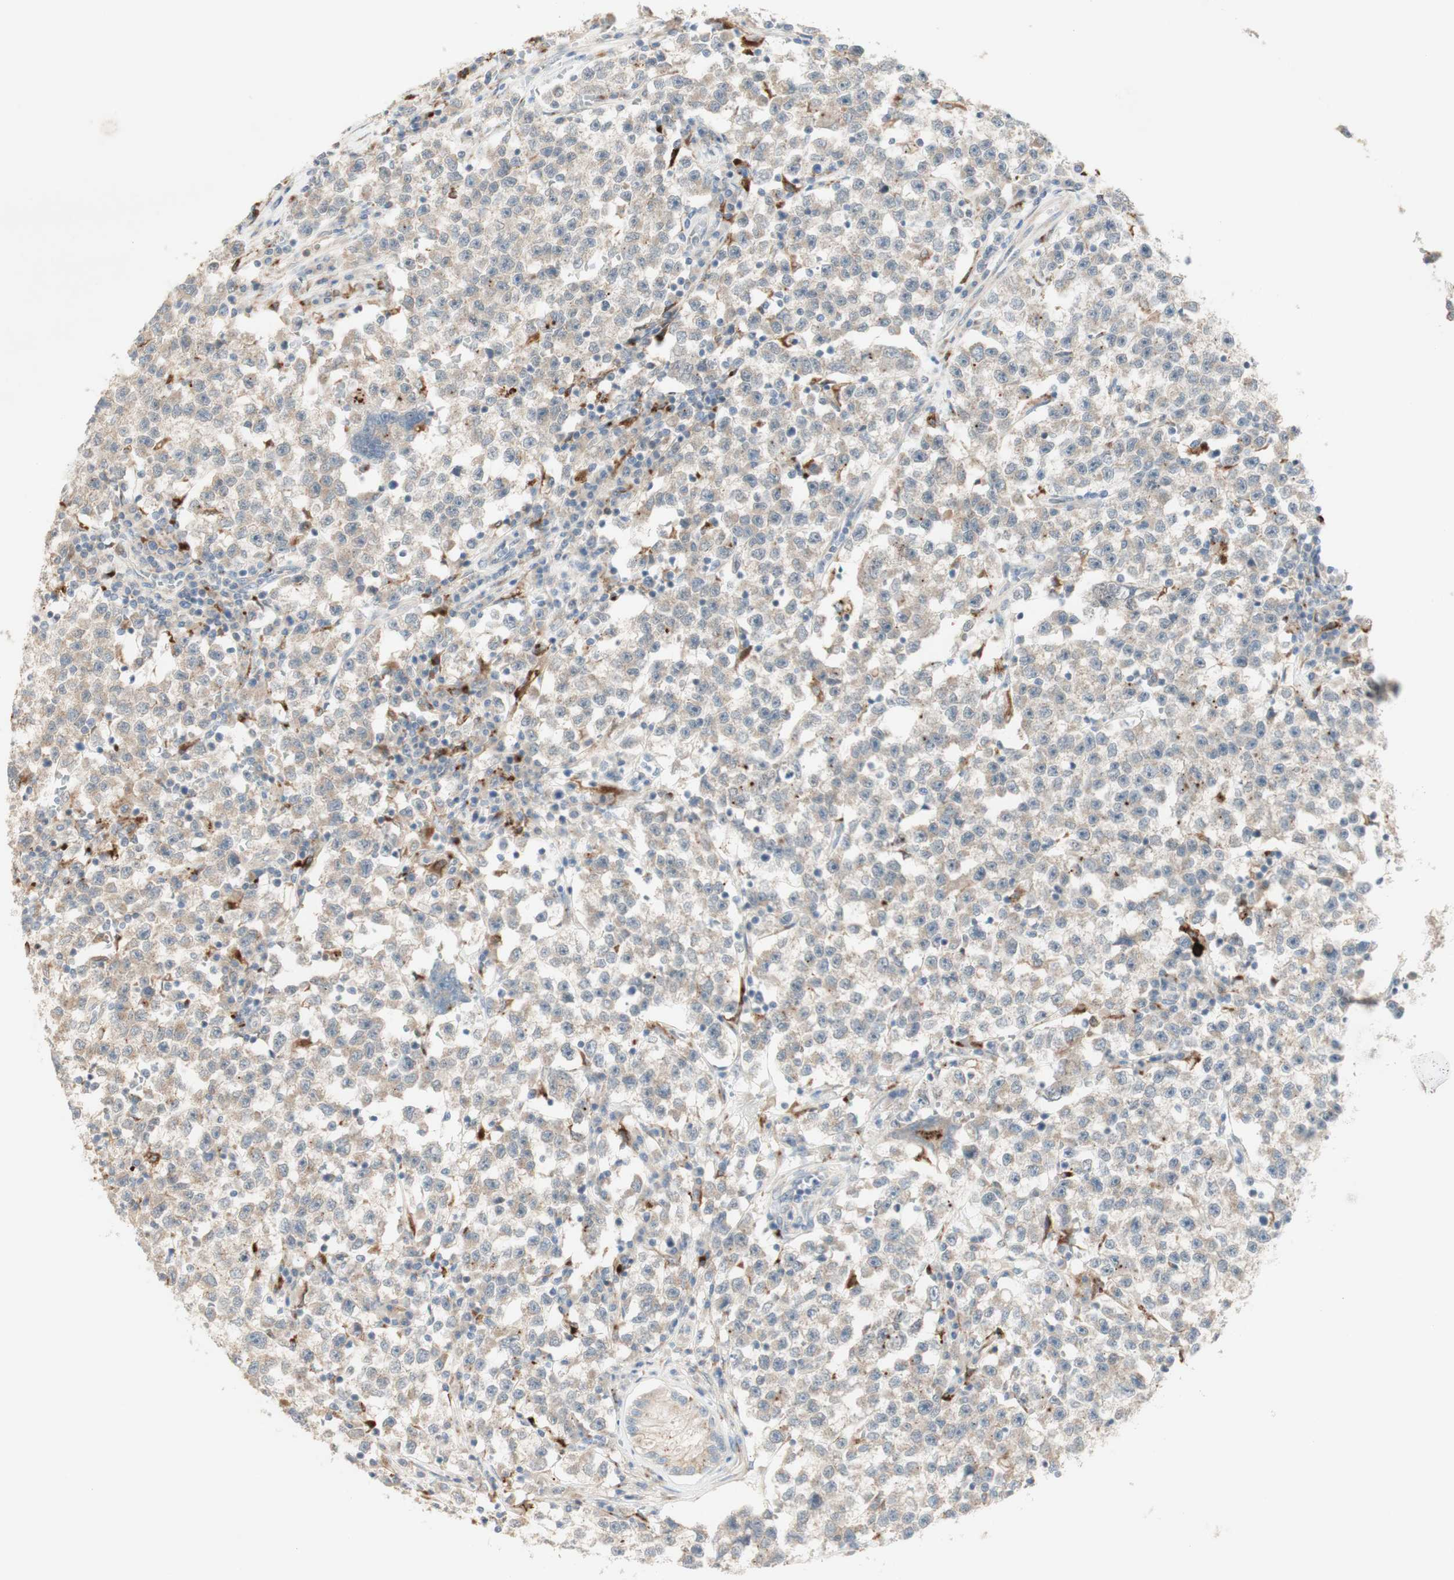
{"staining": {"intensity": "weak", "quantity": ">75%", "location": "cytoplasmic/membranous"}, "tissue": "testis cancer", "cell_type": "Tumor cells", "image_type": "cancer", "snomed": [{"axis": "morphology", "description": "Seminoma, NOS"}, {"axis": "topography", "description": "Testis"}], "caption": "Testis cancer (seminoma) stained with immunohistochemistry demonstrates weak cytoplasmic/membranous positivity in about >75% of tumor cells. (DAB (3,3'-diaminobenzidine) IHC, brown staining for protein, blue staining for nuclei).", "gene": "GAPT", "patient": {"sex": "male", "age": 22}}